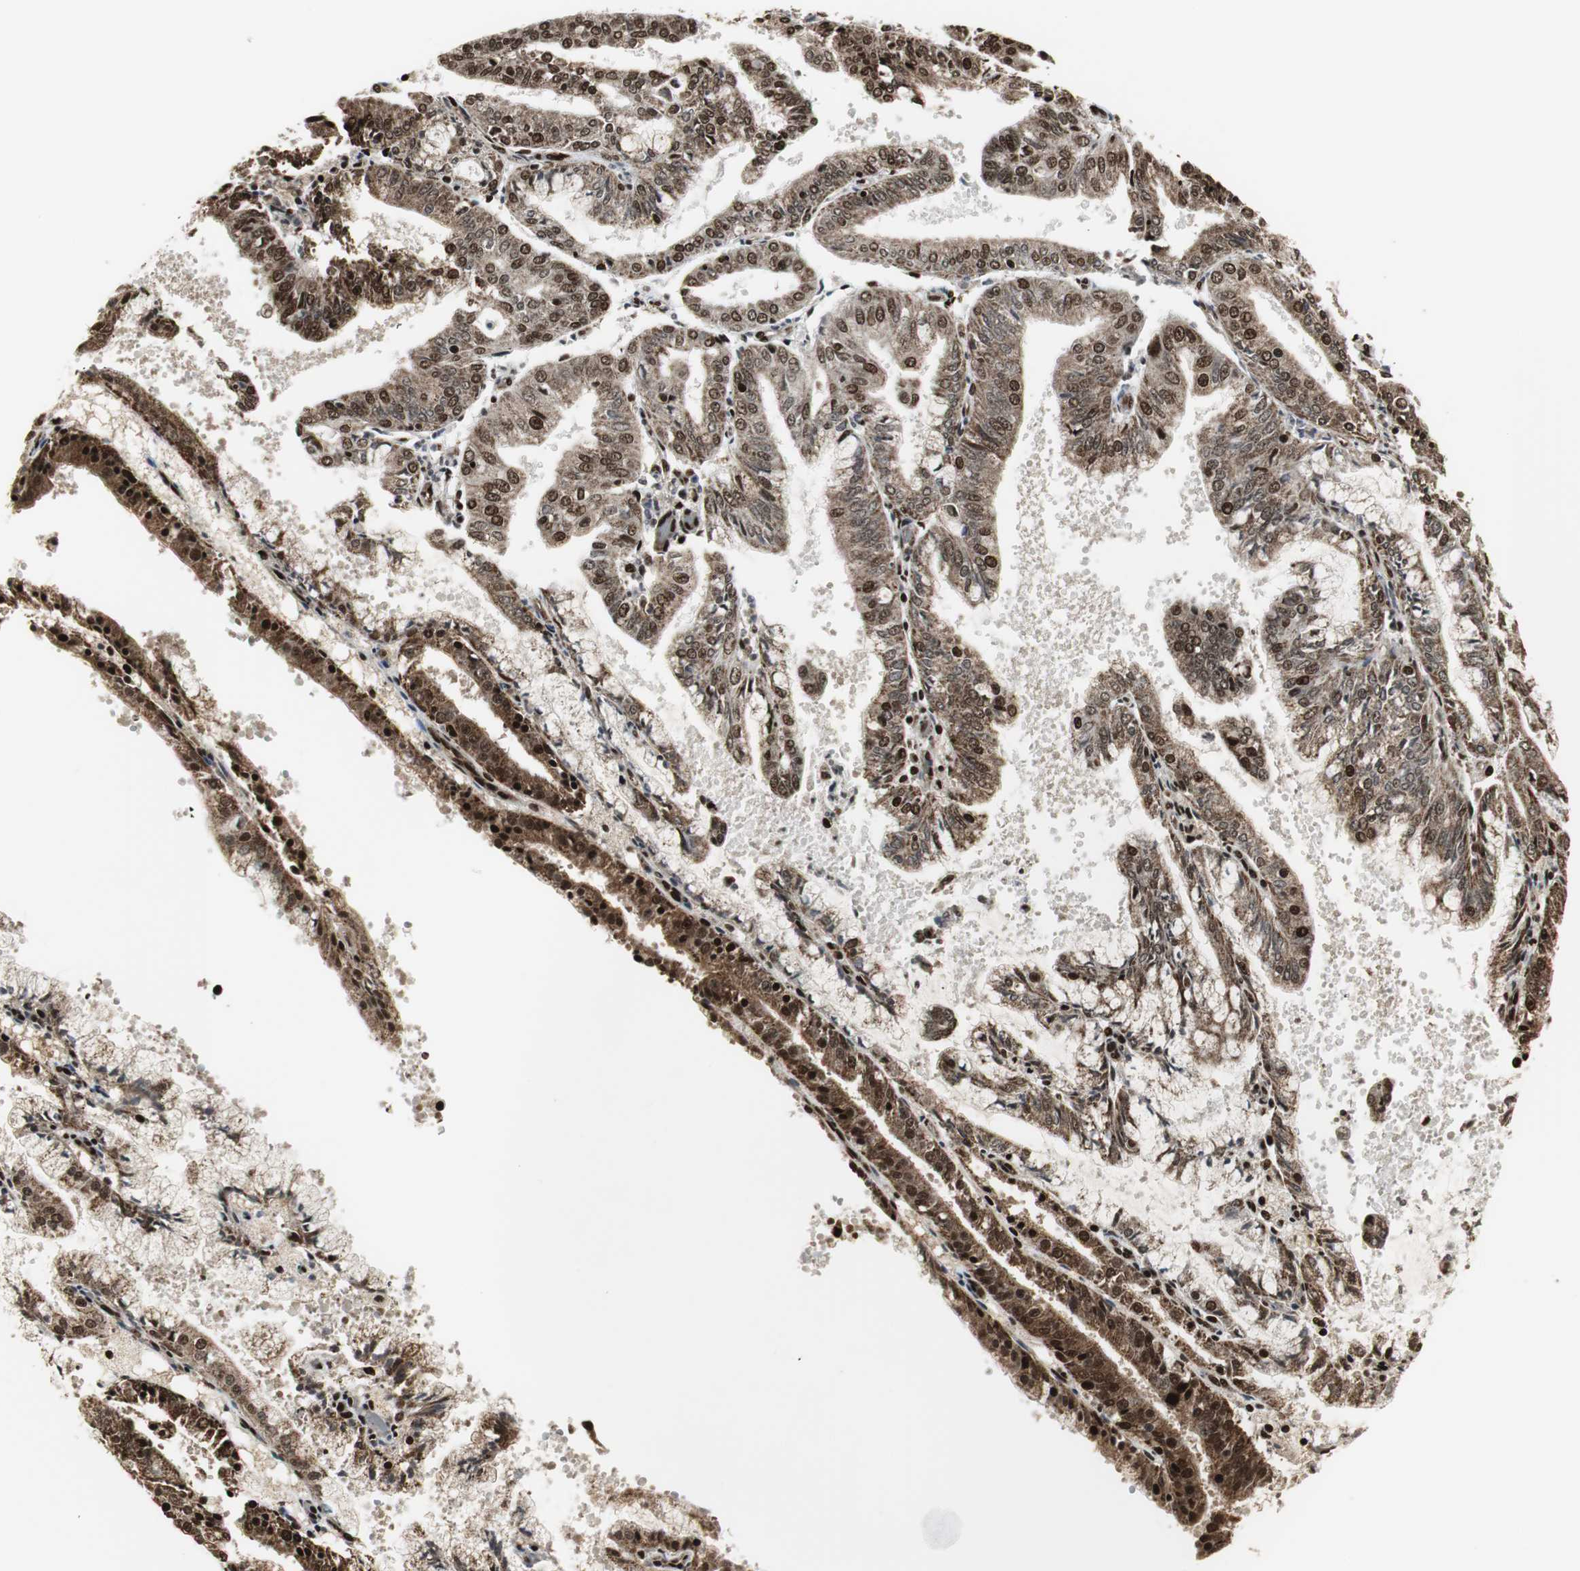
{"staining": {"intensity": "strong", "quantity": ">75%", "location": "cytoplasmic/membranous,nuclear"}, "tissue": "endometrial cancer", "cell_type": "Tumor cells", "image_type": "cancer", "snomed": [{"axis": "morphology", "description": "Adenocarcinoma, NOS"}, {"axis": "topography", "description": "Endometrium"}], "caption": "The photomicrograph reveals staining of adenocarcinoma (endometrial), revealing strong cytoplasmic/membranous and nuclear protein expression (brown color) within tumor cells.", "gene": "PARN", "patient": {"sex": "female", "age": 63}}